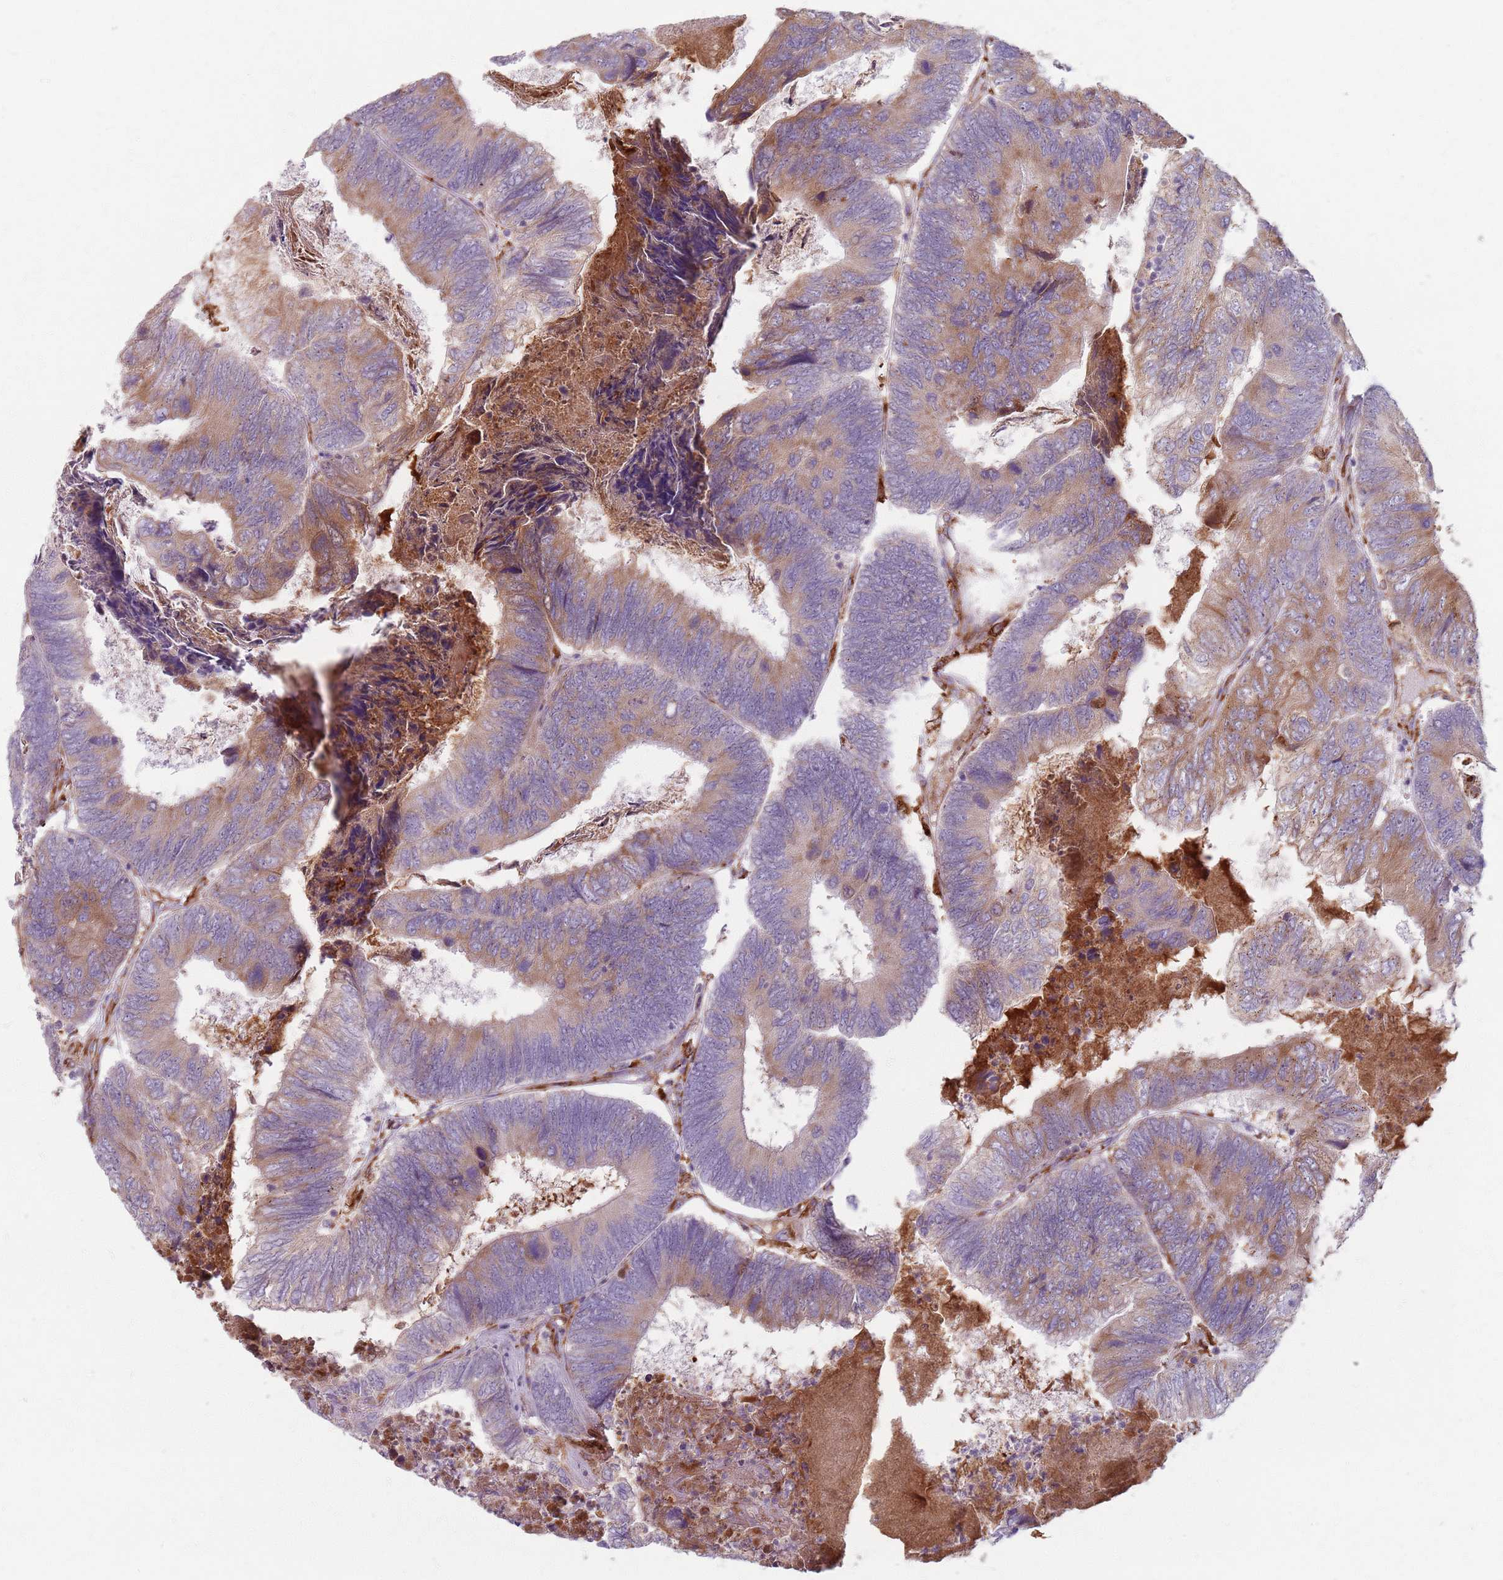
{"staining": {"intensity": "weak", "quantity": ">75%", "location": "cytoplasmic/membranous"}, "tissue": "colorectal cancer", "cell_type": "Tumor cells", "image_type": "cancer", "snomed": [{"axis": "morphology", "description": "Adenocarcinoma, NOS"}, {"axis": "topography", "description": "Colon"}], "caption": "This is an image of immunohistochemistry staining of adenocarcinoma (colorectal), which shows weak expression in the cytoplasmic/membranous of tumor cells.", "gene": "COLGALT1", "patient": {"sex": "female", "age": 67}}